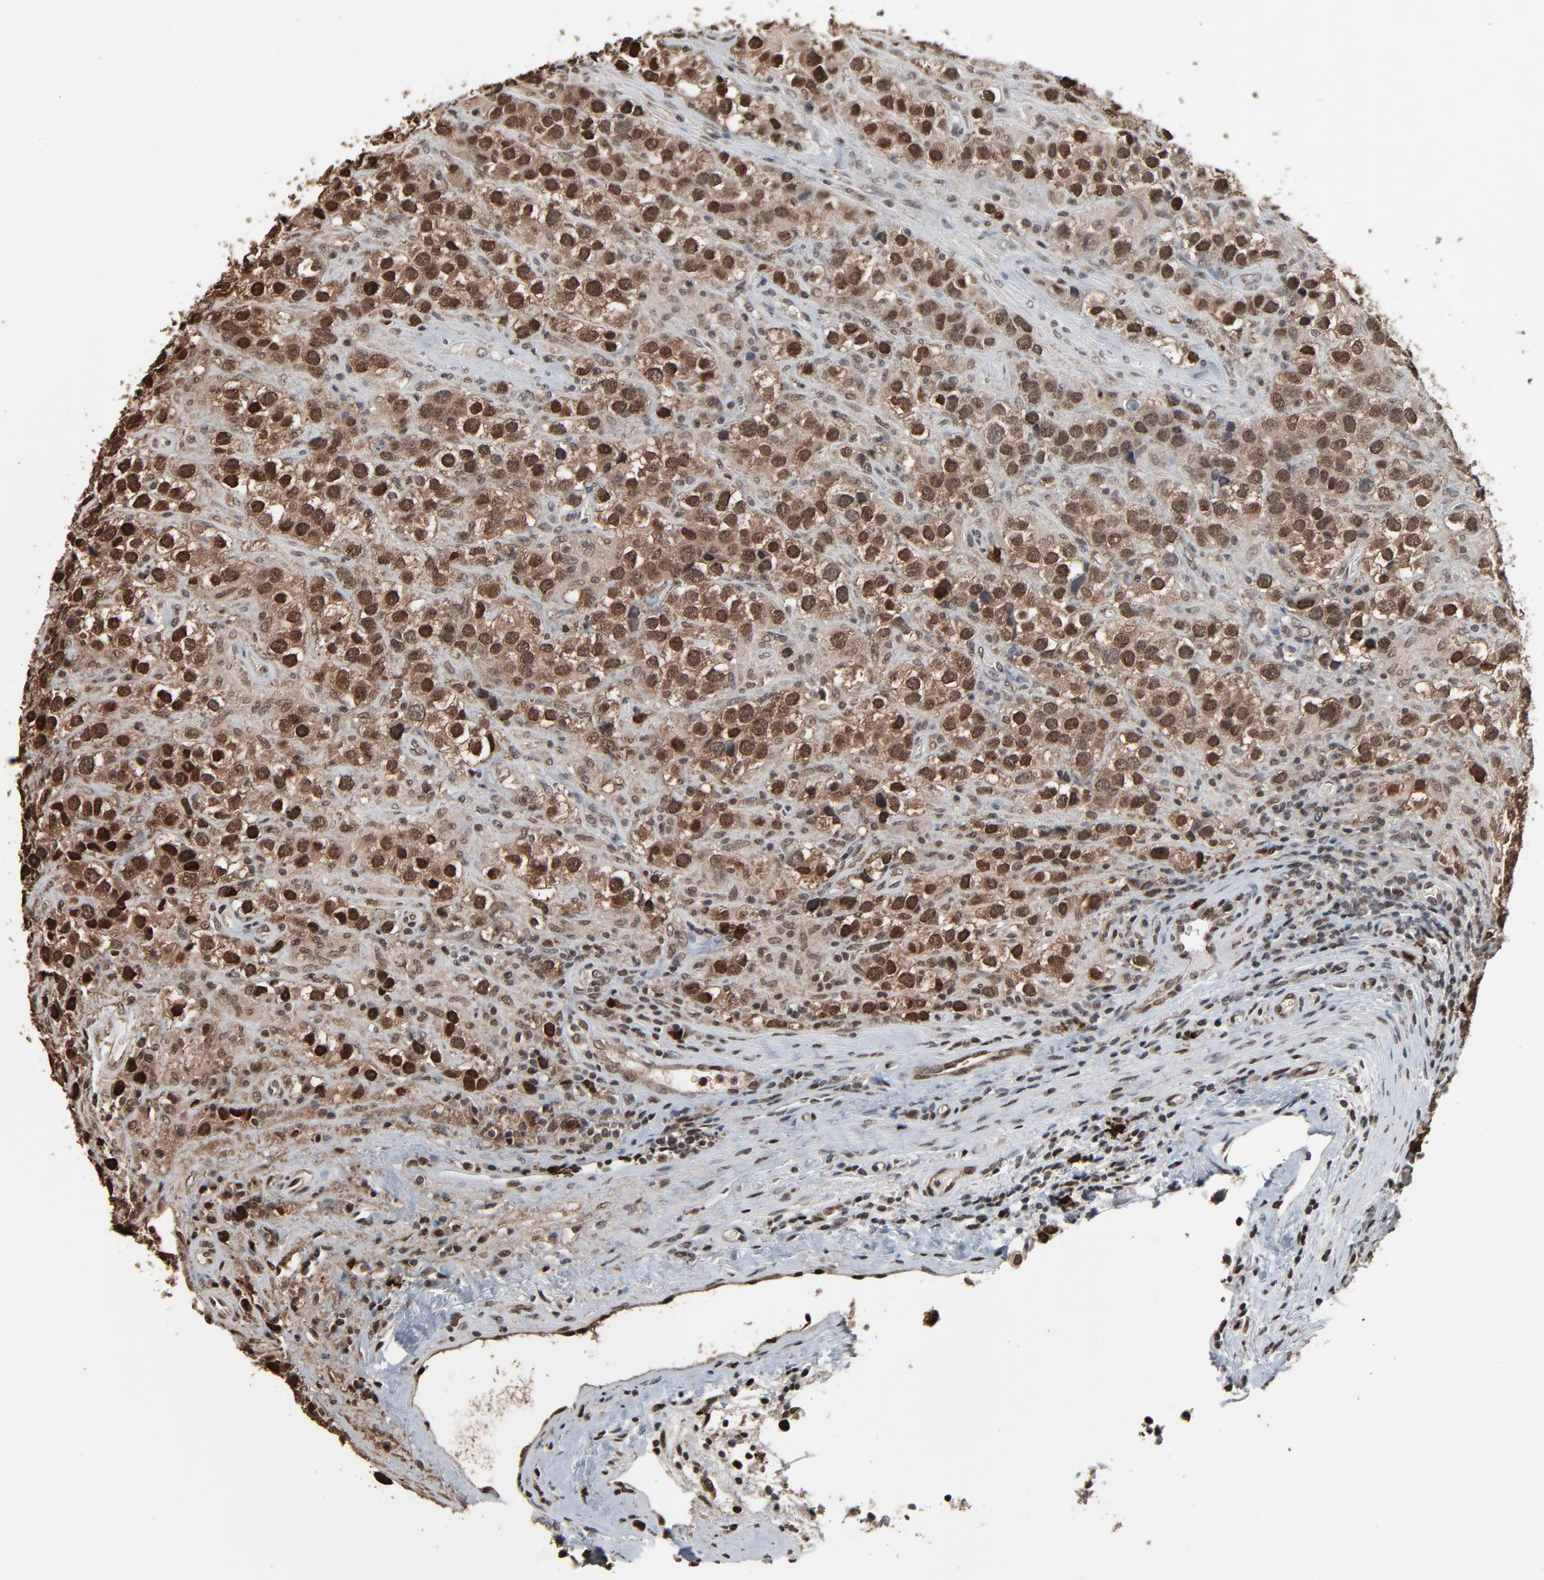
{"staining": {"intensity": "strong", "quantity": ">75%", "location": "cytoplasmic/membranous,nuclear"}, "tissue": "testis cancer", "cell_type": "Tumor cells", "image_type": "cancer", "snomed": [{"axis": "morphology", "description": "Seminoma, NOS"}, {"axis": "topography", "description": "Testis"}], "caption": "A micrograph of human seminoma (testis) stained for a protein displays strong cytoplasmic/membranous and nuclear brown staining in tumor cells. (Stains: DAB in brown, nuclei in blue, Microscopy: brightfield microscopy at high magnification).", "gene": "MEIS2", "patient": {"sex": "male", "age": 43}}